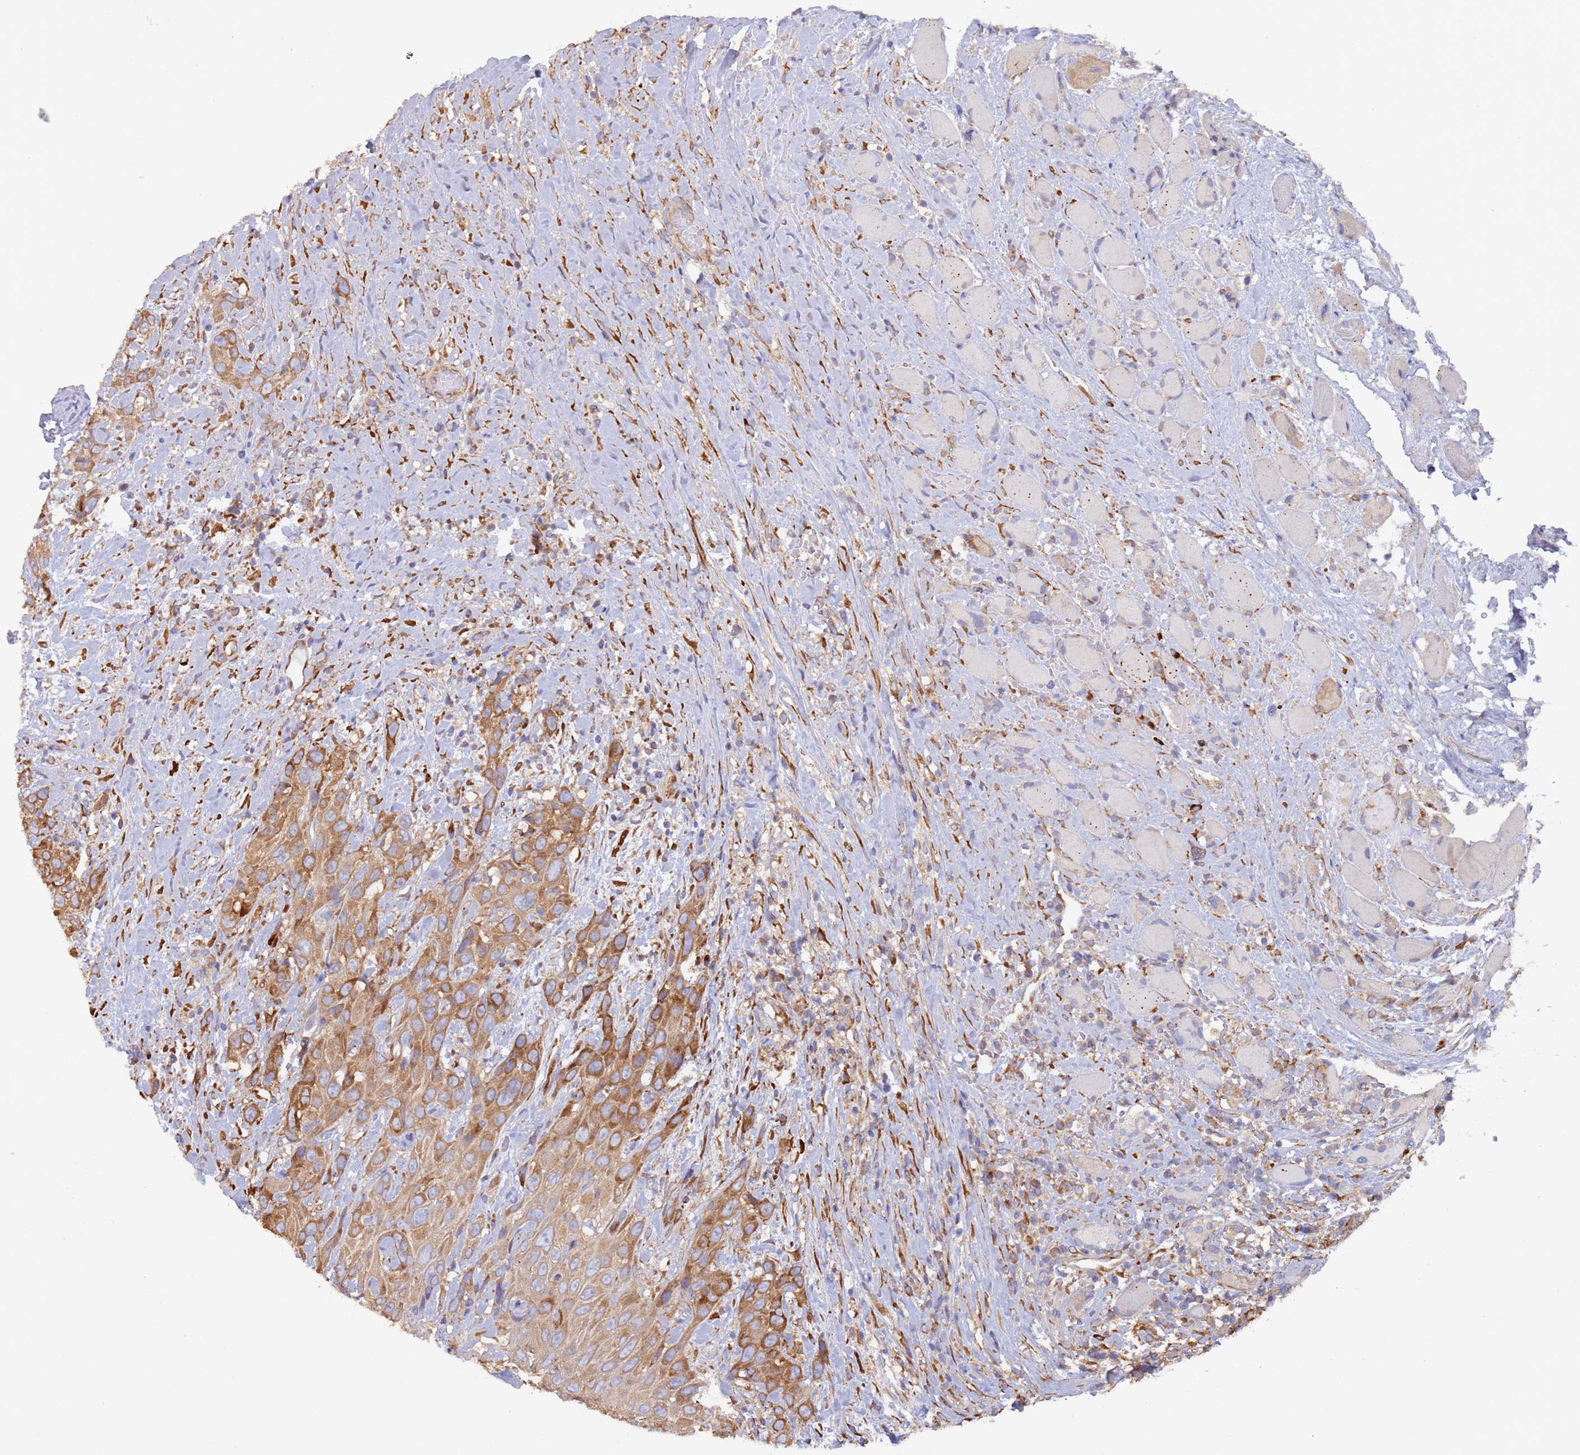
{"staining": {"intensity": "moderate", "quantity": ">75%", "location": "cytoplasmic/membranous"}, "tissue": "head and neck cancer", "cell_type": "Tumor cells", "image_type": "cancer", "snomed": [{"axis": "morphology", "description": "Squamous cell carcinoma, NOS"}, {"axis": "topography", "description": "Head-Neck"}], "caption": "The photomicrograph reveals a brown stain indicating the presence of a protein in the cytoplasmic/membranous of tumor cells in head and neck cancer.", "gene": "ZNF844", "patient": {"sex": "male", "age": 81}}